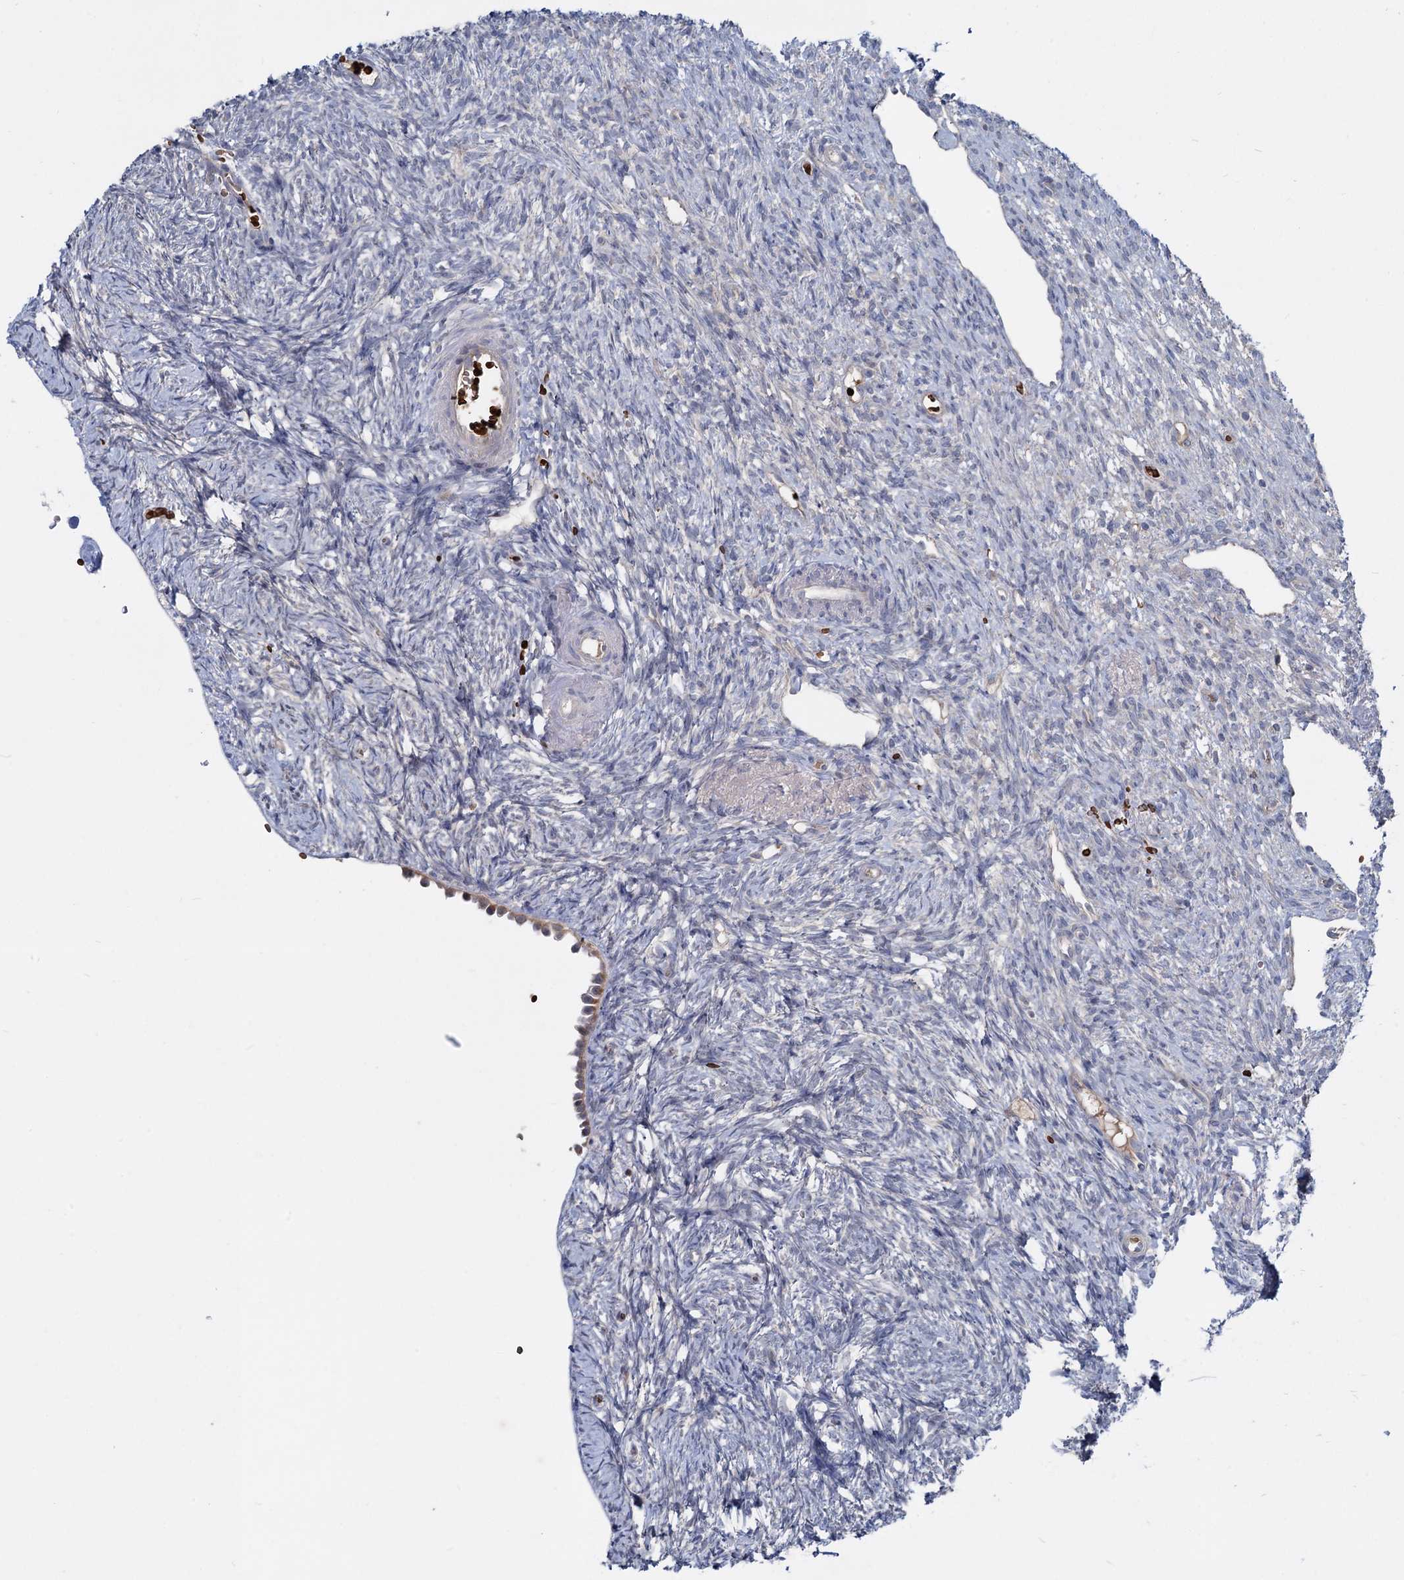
{"staining": {"intensity": "negative", "quantity": "none", "location": "none"}, "tissue": "ovary", "cell_type": "Ovarian stroma cells", "image_type": "normal", "snomed": [{"axis": "morphology", "description": "Normal tissue, NOS"}, {"axis": "topography", "description": "Ovary"}], "caption": "There is no significant staining in ovarian stroma cells of ovary. Nuclei are stained in blue.", "gene": "RNF6", "patient": {"sex": "female", "age": 51}}